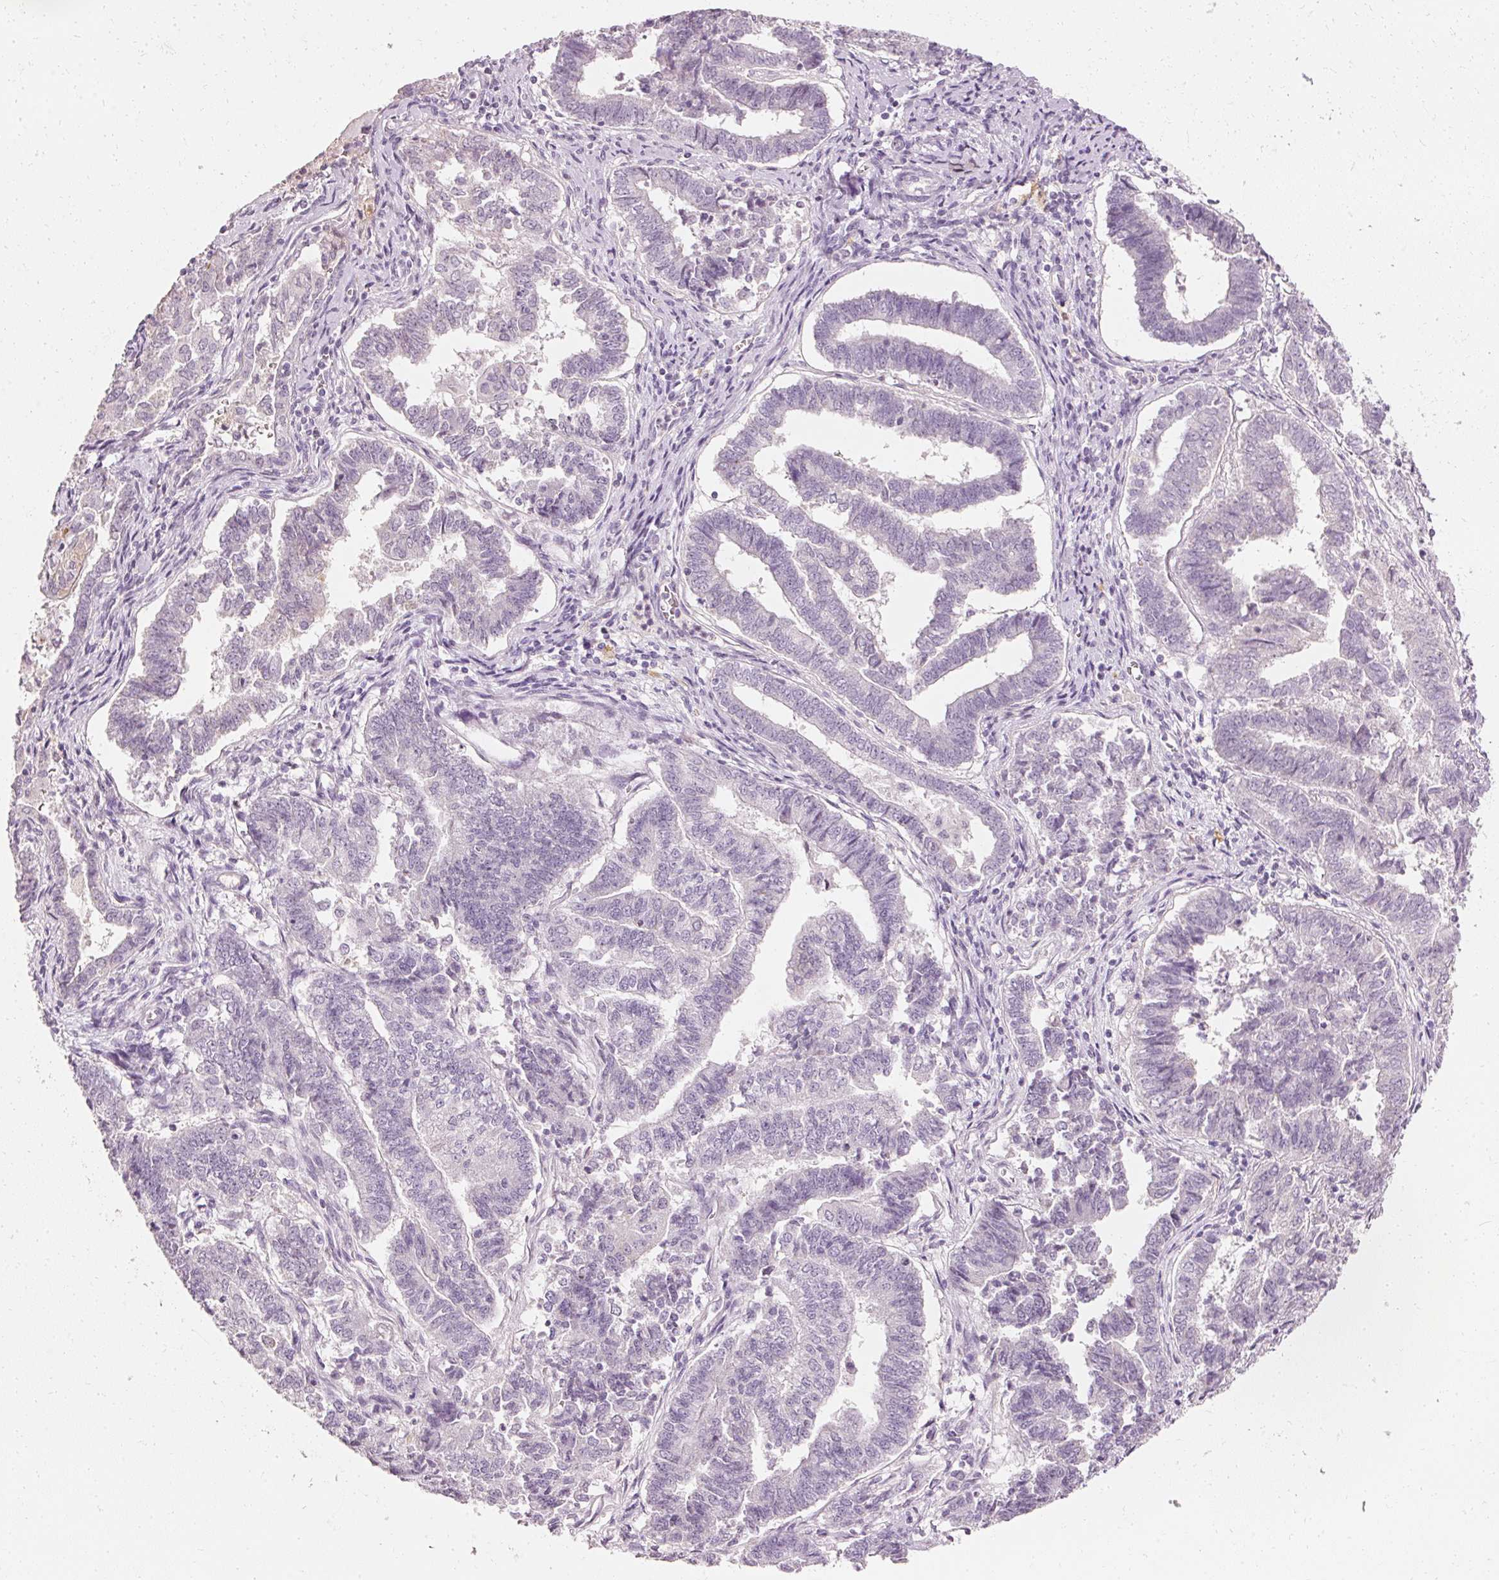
{"staining": {"intensity": "weak", "quantity": "<25%", "location": "cytoplasmic/membranous,nuclear"}, "tissue": "endometrial cancer", "cell_type": "Tumor cells", "image_type": "cancer", "snomed": [{"axis": "morphology", "description": "Adenocarcinoma, NOS"}, {"axis": "topography", "description": "Endometrium"}], "caption": "The IHC histopathology image has no significant staining in tumor cells of endometrial cancer (adenocarcinoma) tissue.", "gene": "ELAVL3", "patient": {"sex": "female", "age": 72}}